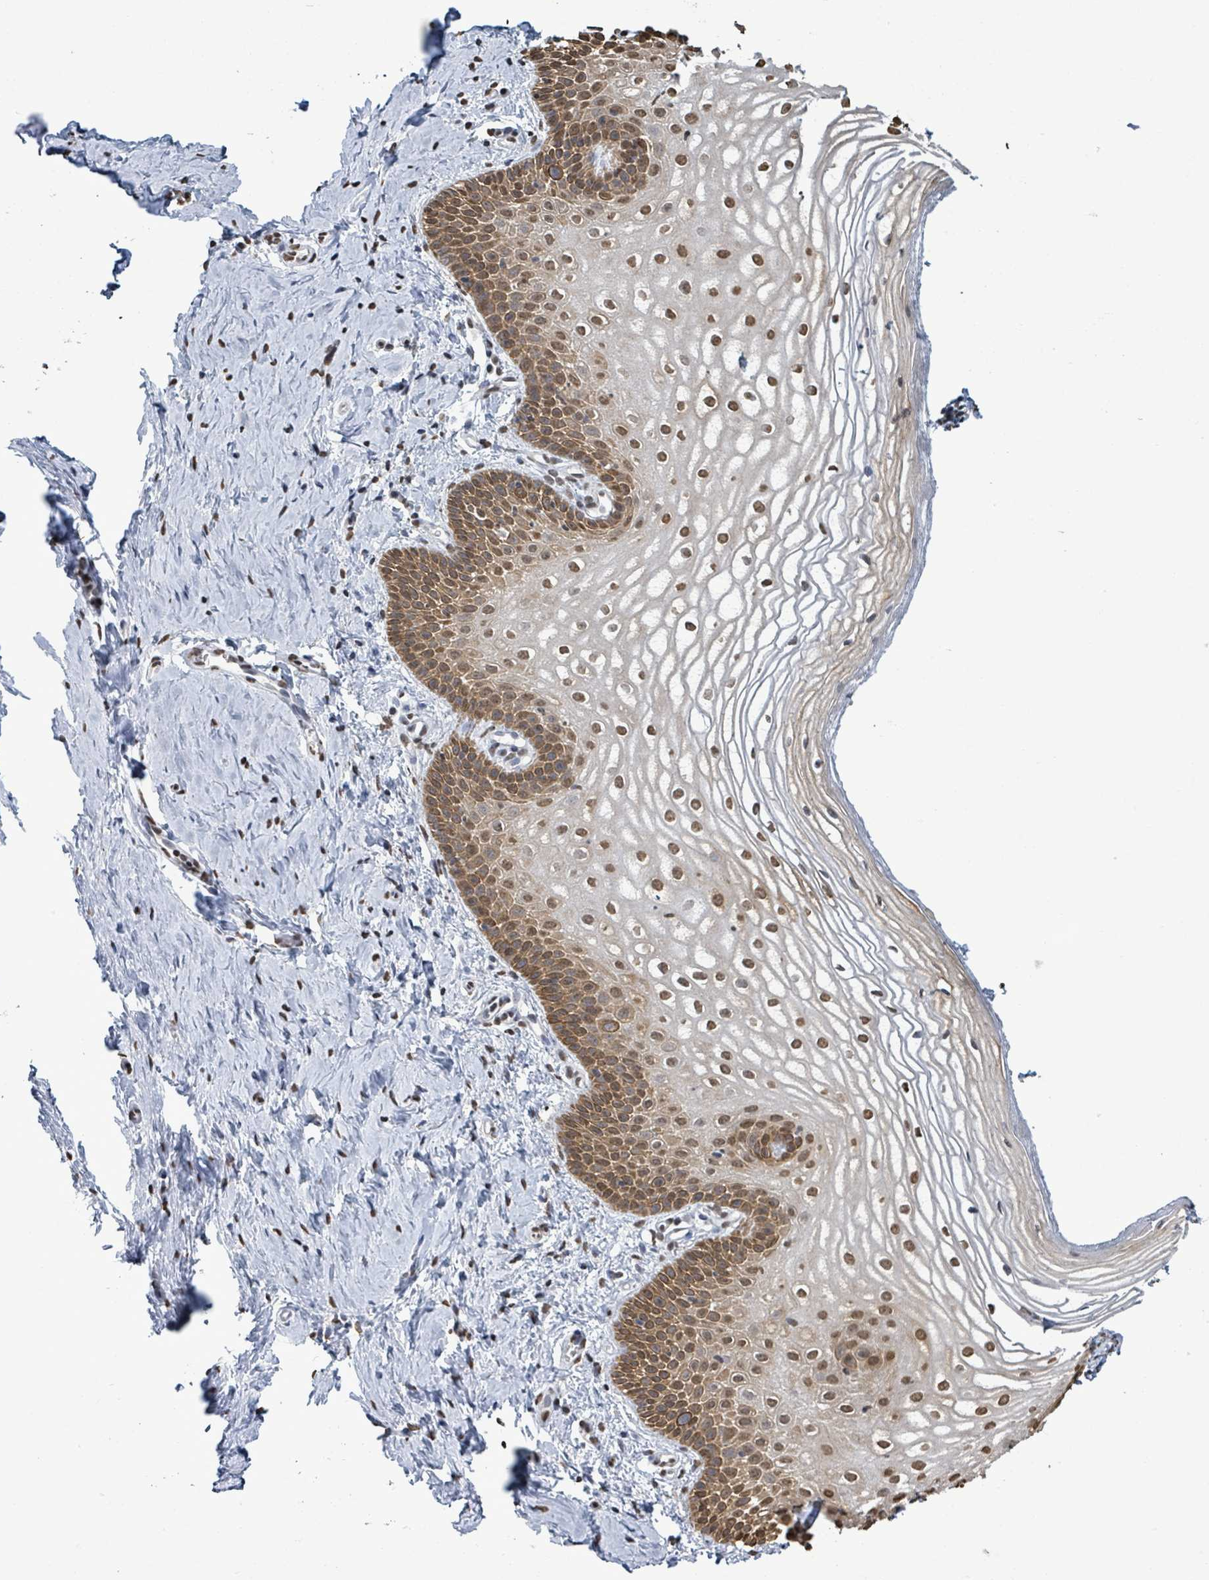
{"staining": {"intensity": "strong", "quantity": ">75%", "location": "cytoplasmic/membranous,nuclear"}, "tissue": "vagina", "cell_type": "Squamous epithelial cells", "image_type": "normal", "snomed": [{"axis": "morphology", "description": "Normal tissue, NOS"}, {"axis": "topography", "description": "Vagina"}], "caption": "Protein expression by IHC reveals strong cytoplasmic/membranous,nuclear expression in about >75% of squamous epithelial cells in benign vagina.", "gene": "SAMD14", "patient": {"sex": "female", "age": 56}}